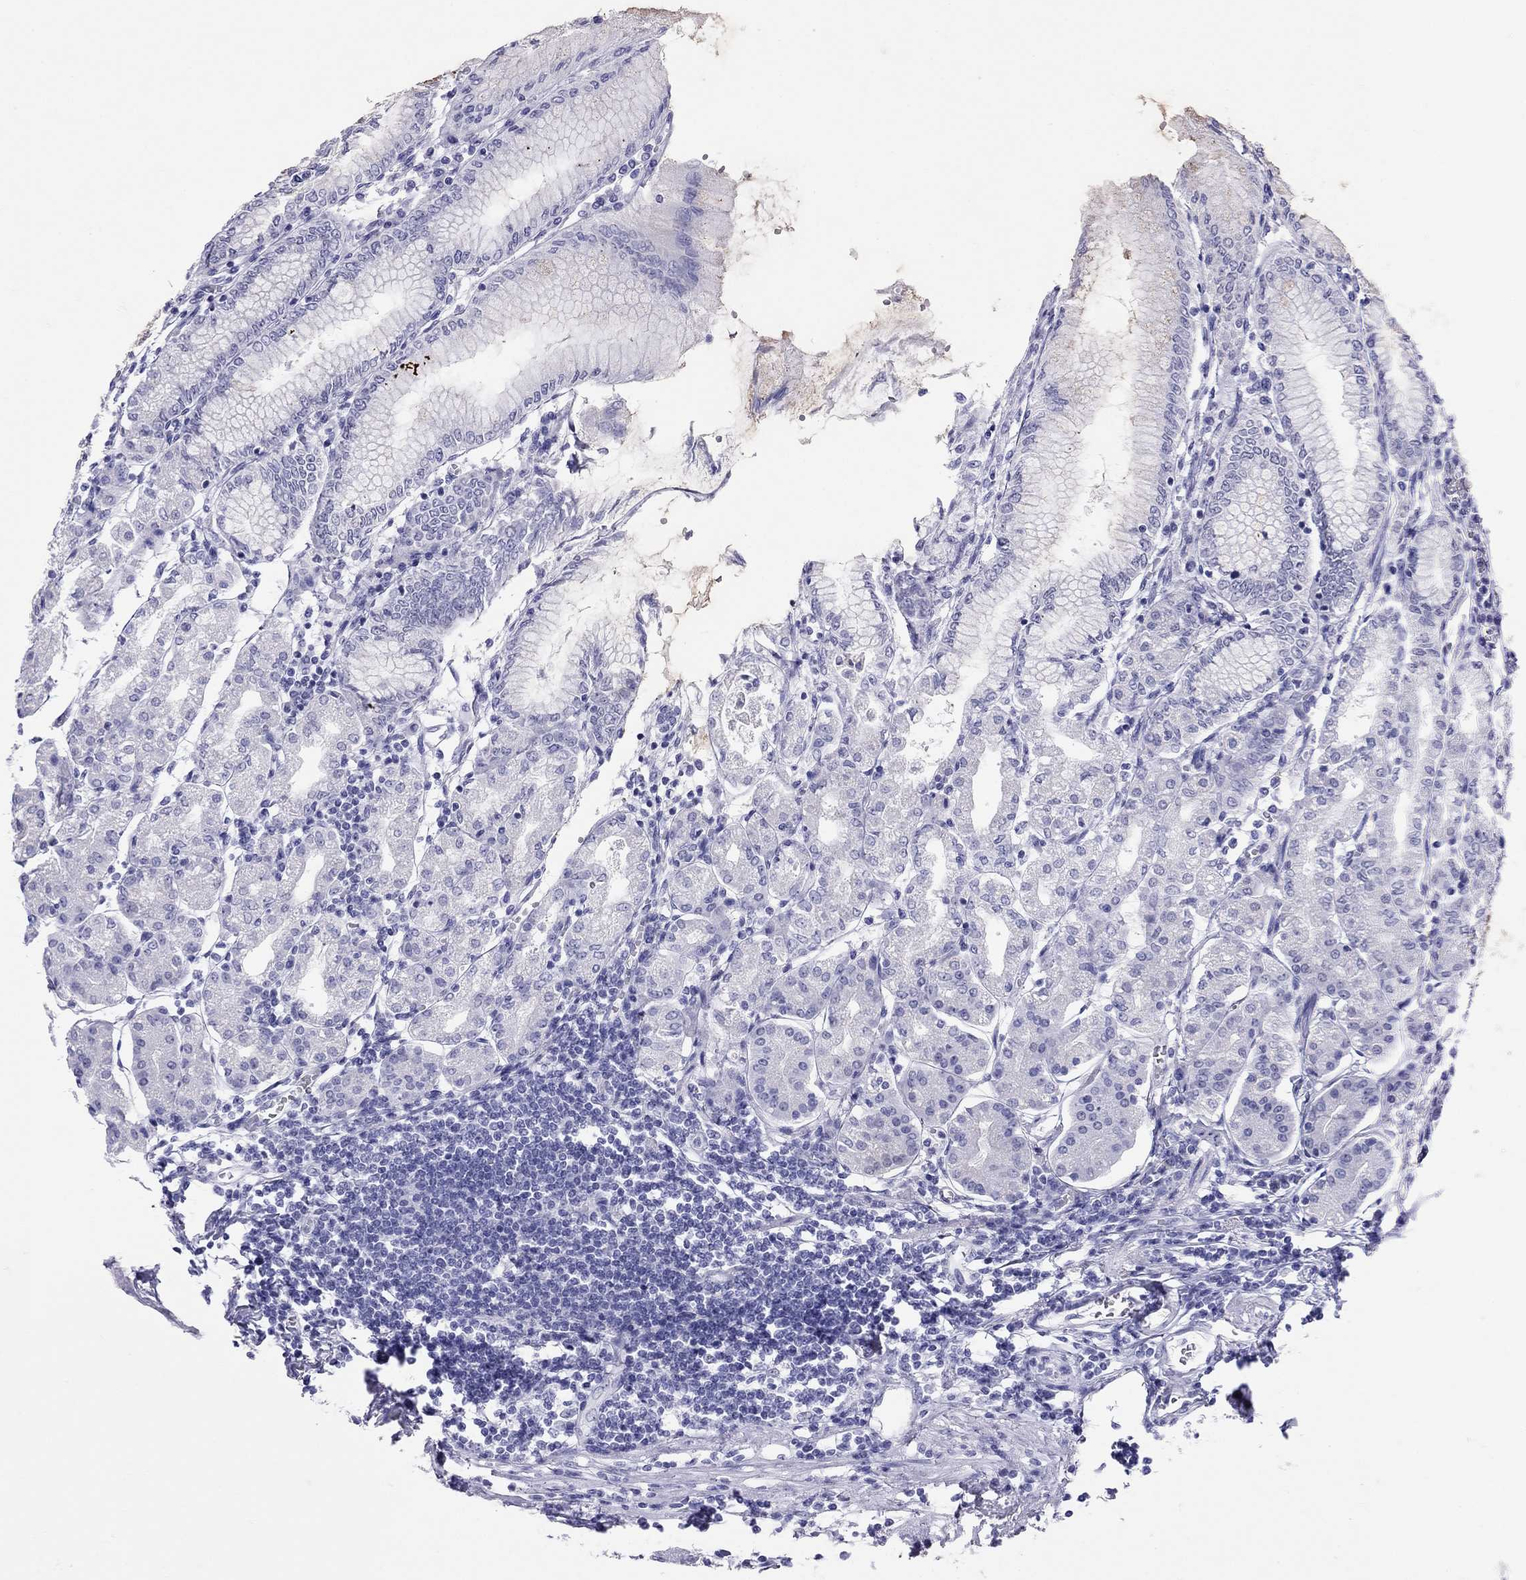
{"staining": {"intensity": "negative", "quantity": "none", "location": "none"}, "tissue": "stomach", "cell_type": "Glandular cells", "image_type": "normal", "snomed": [{"axis": "morphology", "description": "Normal tissue, NOS"}, {"axis": "topography", "description": "Skeletal muscle"}, {"axis": "topography", "description": "Stomach"}], "caption": "A photomicrograph of stomach stained for a protein displays no brown staining in glandular cells. Brightfield microscopy of immunohistochemistry (IHC) stained with DAB (3,3'-diaminobenzidine) (brown) and hematoxylin (blue), captured at high magnification.", "gene": "LYAR", "patient": {"sex": "female", "age": 57}}